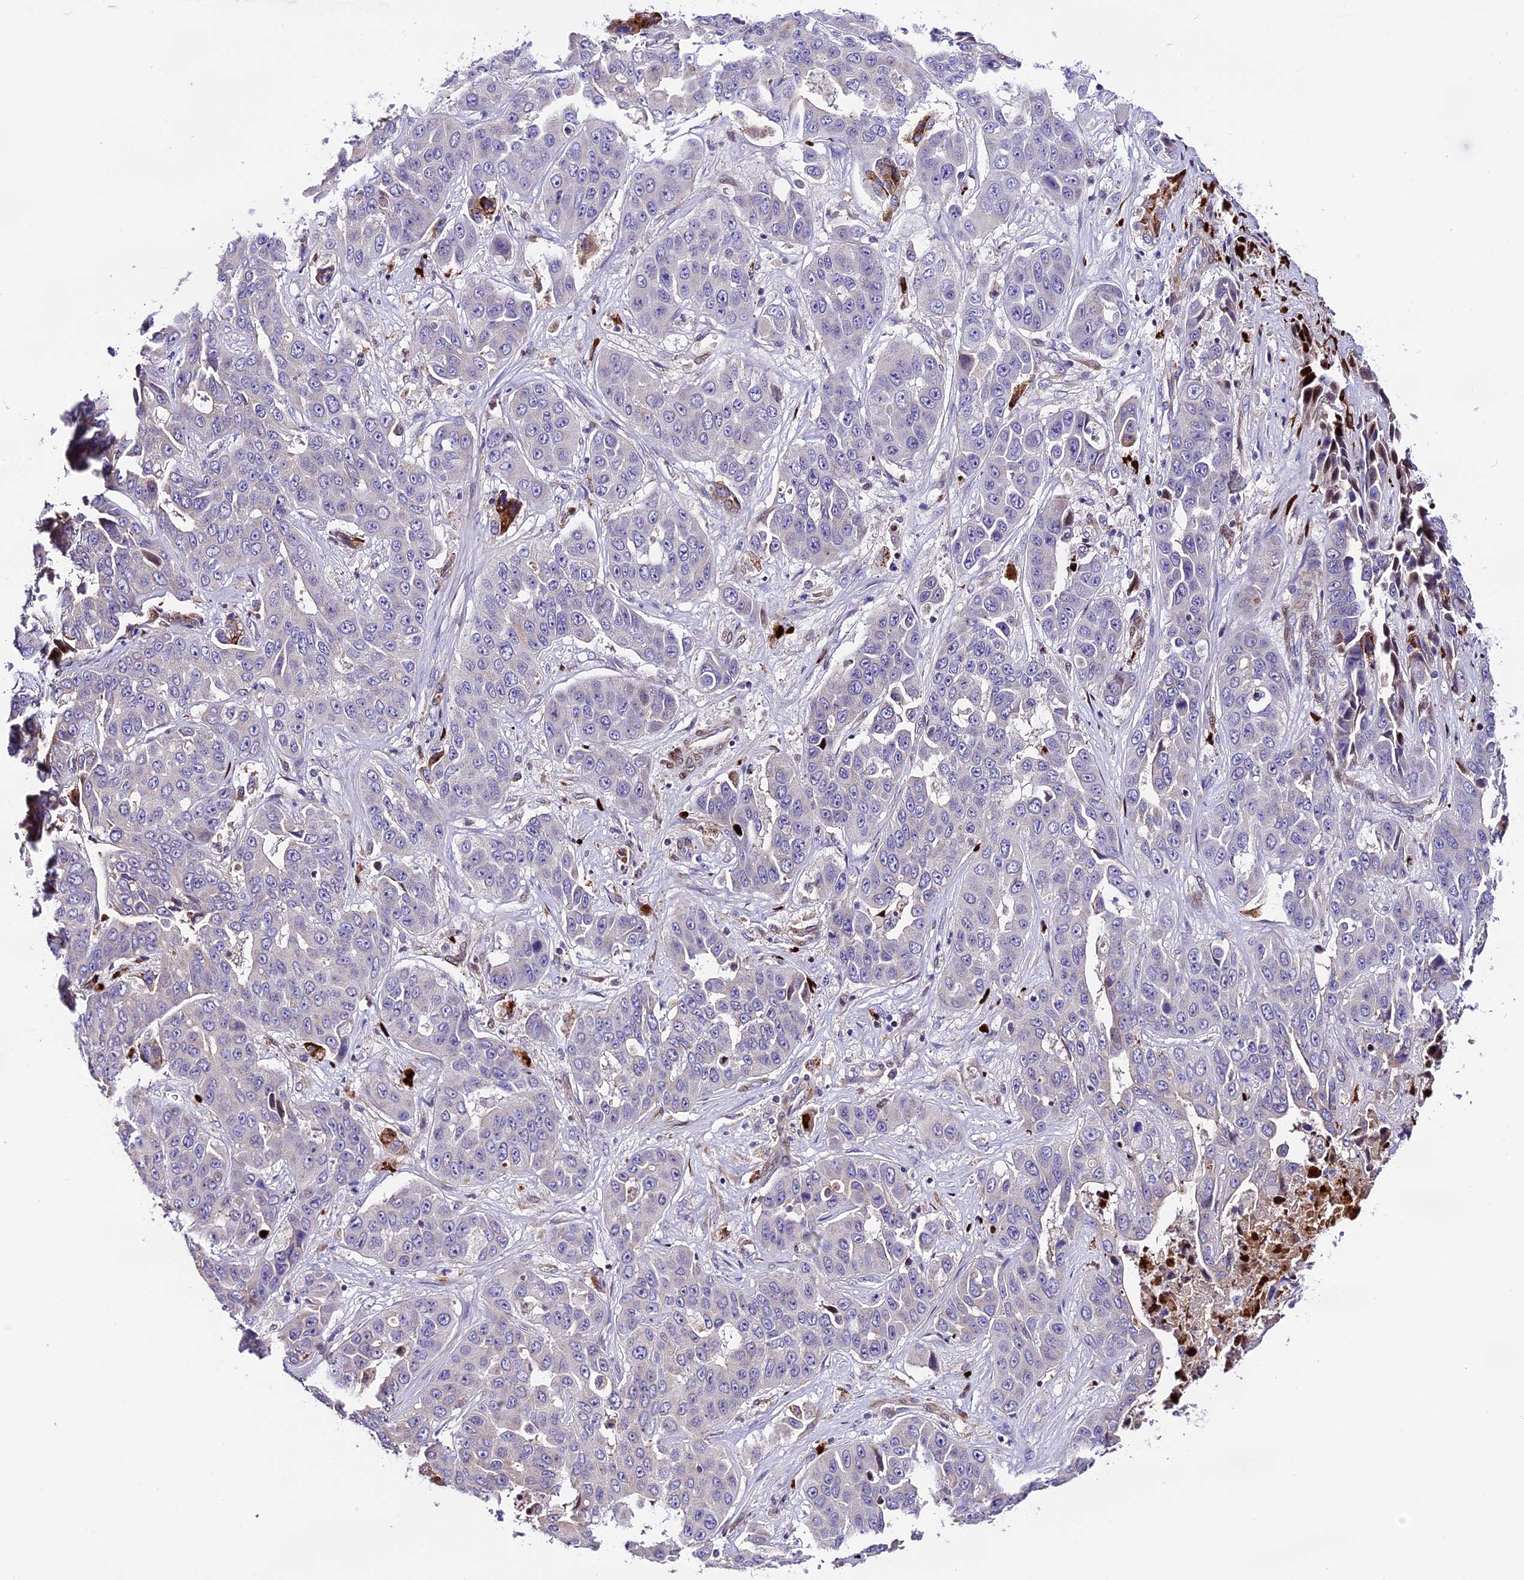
{"staining": {"intensity": "negative", "quantity": "none", "location": "none"}, "tissue": "liver cancer", "cell_type": "Tumor cells", "image_type": "cancer", "snomed": [{"axis": "morphology", "description": "Cholangiocarcinoma"}, {"axis": "topography", "description": "Liver"}], "caption": "Immunohistochemical staining of human liver cholangiocarcinoma displays no significant positivity in tumor cells. (DAB (3,3'-diaminobenzidine) immunohistochemistry (IHC) with hematoxylin counter stain).", "gene": "MAP3K7CL", "patient": {"sex": "female", "age": 52}}